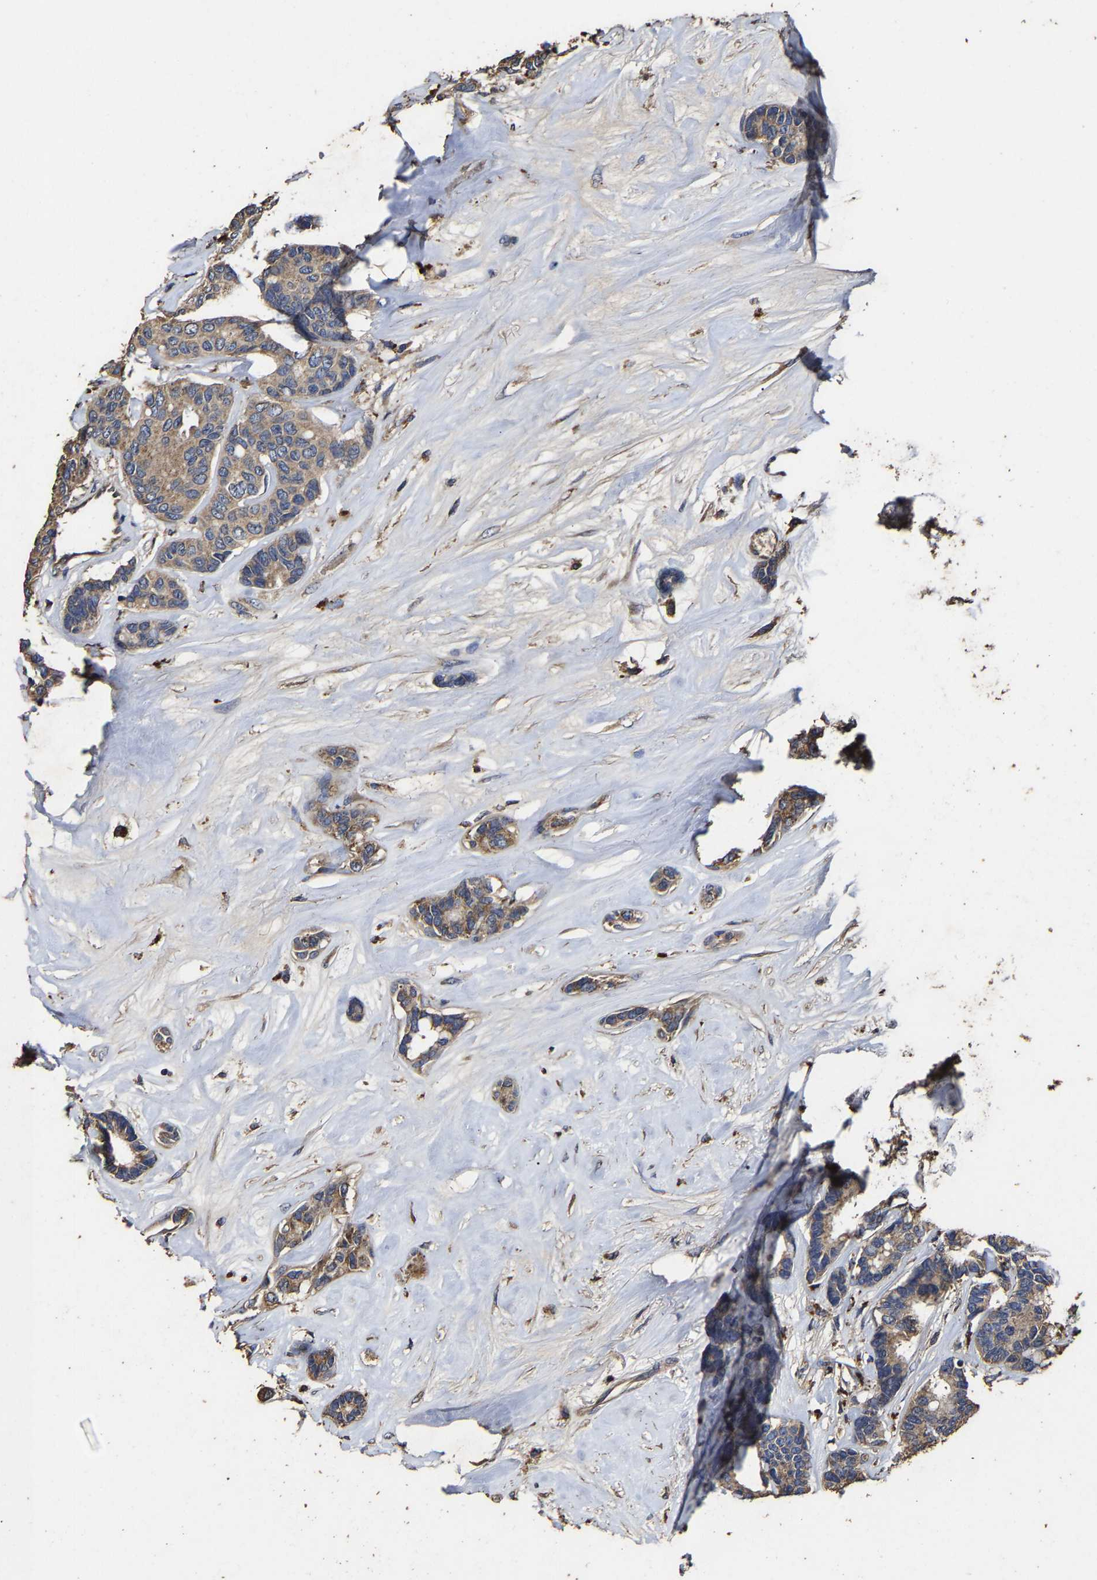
{"staining": {"intensity": "moderate", "quantity": ">75%", "location": "cytoplasmic/membranous"}, "tissue": "breast cancer", "cell_type": "Tumor cells", "image_type": "cancer", "snomed": [{"axis": "morphology", "description": "Duct carcinoma"}, {"axis": "topography", "description": "Breast"}], "caption": "This photomicrograph shows immunohistochemistry (IHC) staining of human breast cancer (infiltrating ductal carcinoma), with medium moderate cytoplasmic/membranous staining in about >75% of tumor cells.", "gene": "PPM1K", "patient": {"sex": "female", "age": 87}}